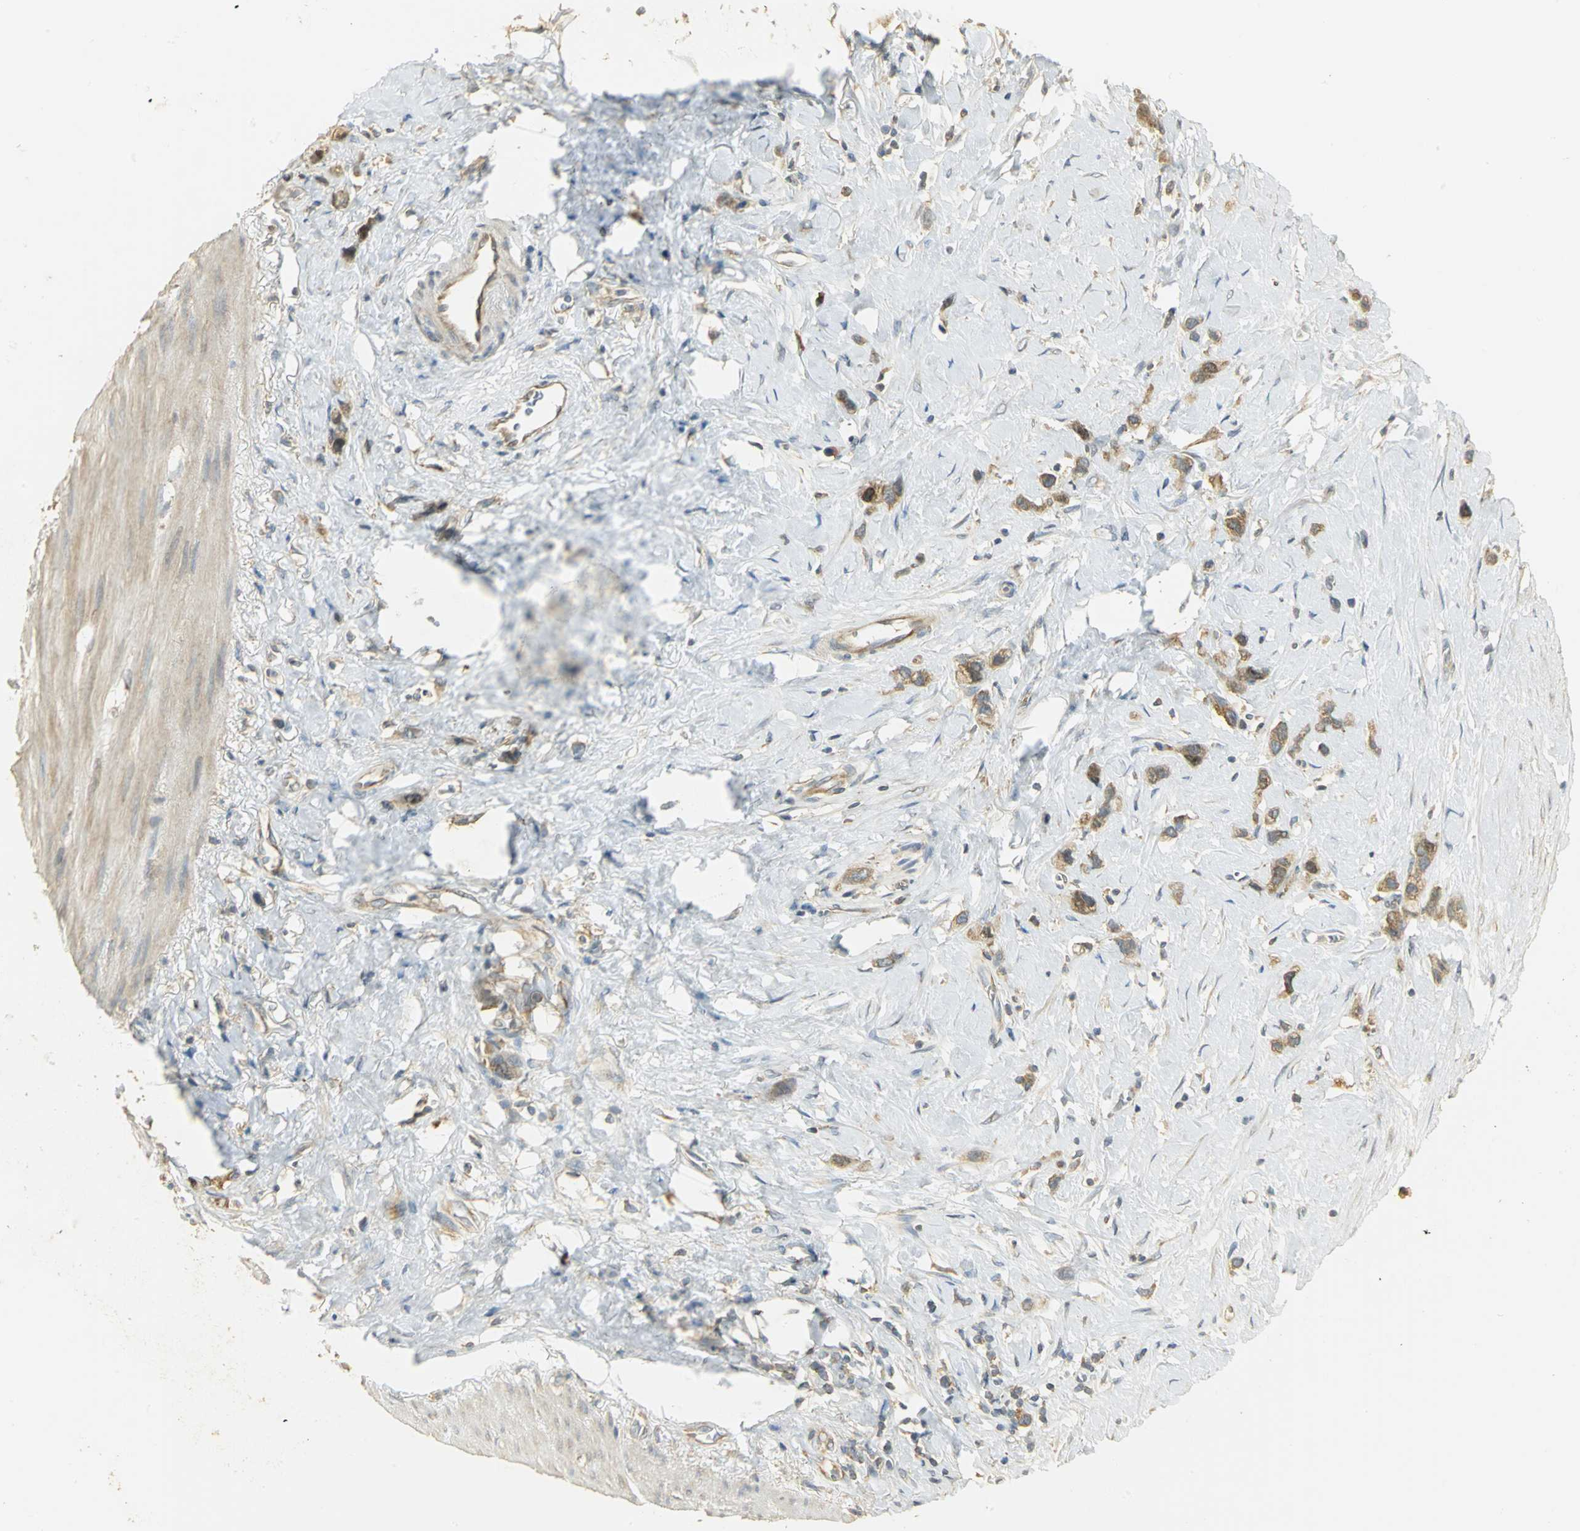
{"staining": {"intensity": "moderate", "quantity": ">75%", "location": "cytoplasmic/membranous"}, "tissue": "stomach cancer", "cell_type": "Tumor cells", "image_type": "cancer", "snomed": [{"axis": "morphology", "description": "Normal tissue, NOS"}, {"axis": "morphology", "description": "Adenocarcinoma, NOS"}, {"axis": "morphology", "description": "Adenocarcinoma, High grade"}, {"axis": "topography", "description": "Stomach, upper"}, {"axis": "topography", "description": "Stomach"}], "caption": "High-power microscopy captured an immunohistochemistry histopathology image of stomach adenocarcinoma, revealing moderate cytoplasmic/membranous staining in approximately >75% of tumor cells.", "gene": "RARS1", "patient": {"sex": "female", "age": 65}}